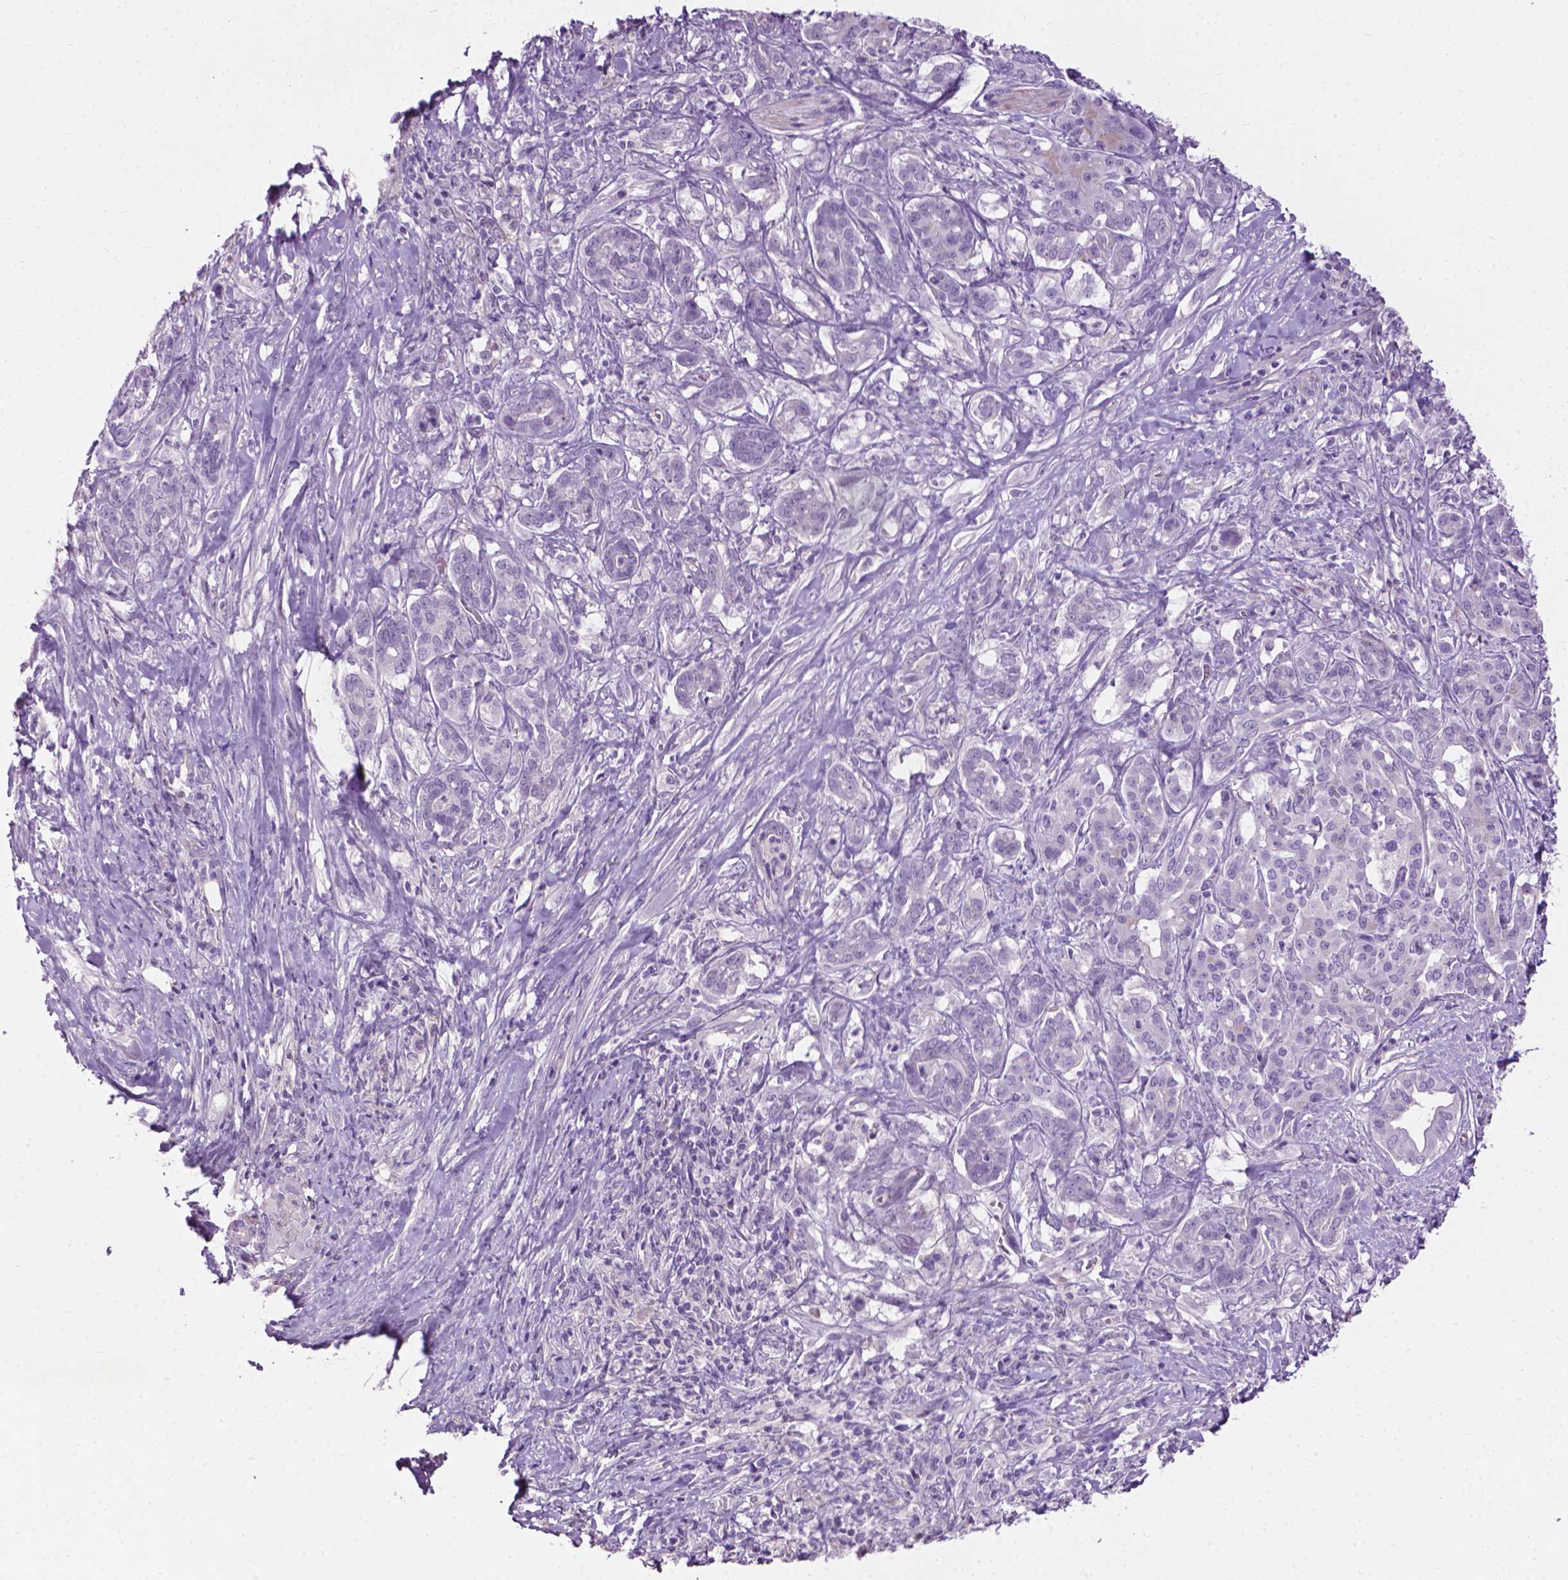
{"staining": {"intensity": "negative", "quantity": "none", "location": "none"}, "tissue": "pancreatic cancer", "cell_type": "Tumor cells", "image_type": "cancer", "snomed": [{"axis": "morphology", "description": "Normal tissue, NOS"}, {"axis": "morphology", "description": "Inflammation, NOS"}, {"axis": "morphology", "description": "Adenocarcinoma, NOS"}, {"axis": "topography", "description": "Pancreas"}], "caption": "Tumor cells show no significant positivity in pancreatic cancer.", "gene": "KRT73", "patient": {"sex": "male", "age": 57}}